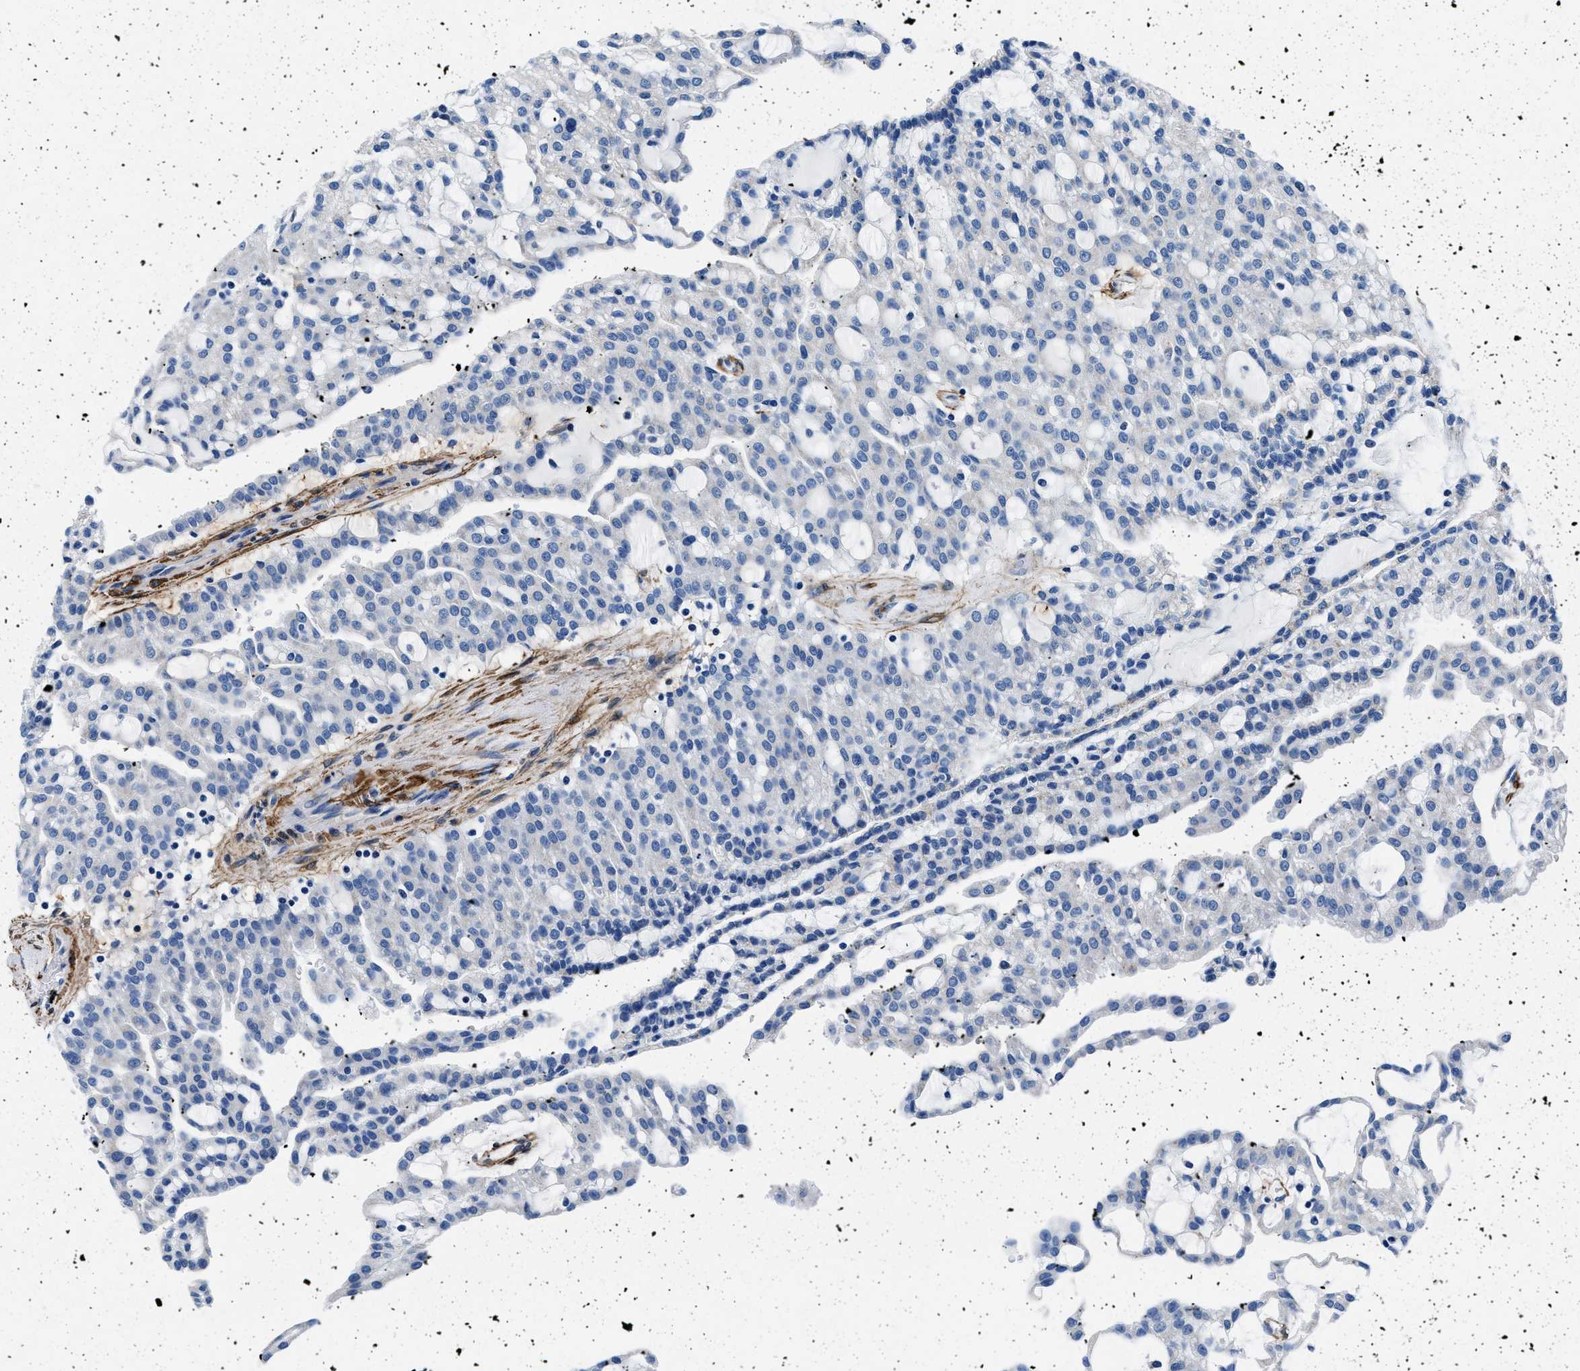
{"staining": {"intensity": "negative", "quantity": "none", "location": "none"}, "tissue": "renal cancer", "cell_type": "Tumor cells", "image_type": "cancer", "snomed": [{"axis": "morphology", "description": "Adenocarcinoma, NOS"}, {"axis": "topography", "description": "Kidney"}], "caption": "An IHC micrograph of renal cancer is shown. There is no staining in tumor cells of renal cancer. (DAB (3,3'-diaminobenzidine) immunohistochemistry (IHC) visualized using brightfield microscopy, high magnification).", "gene": "TEX261", "patient": {"sex": "male", "age": 63}}